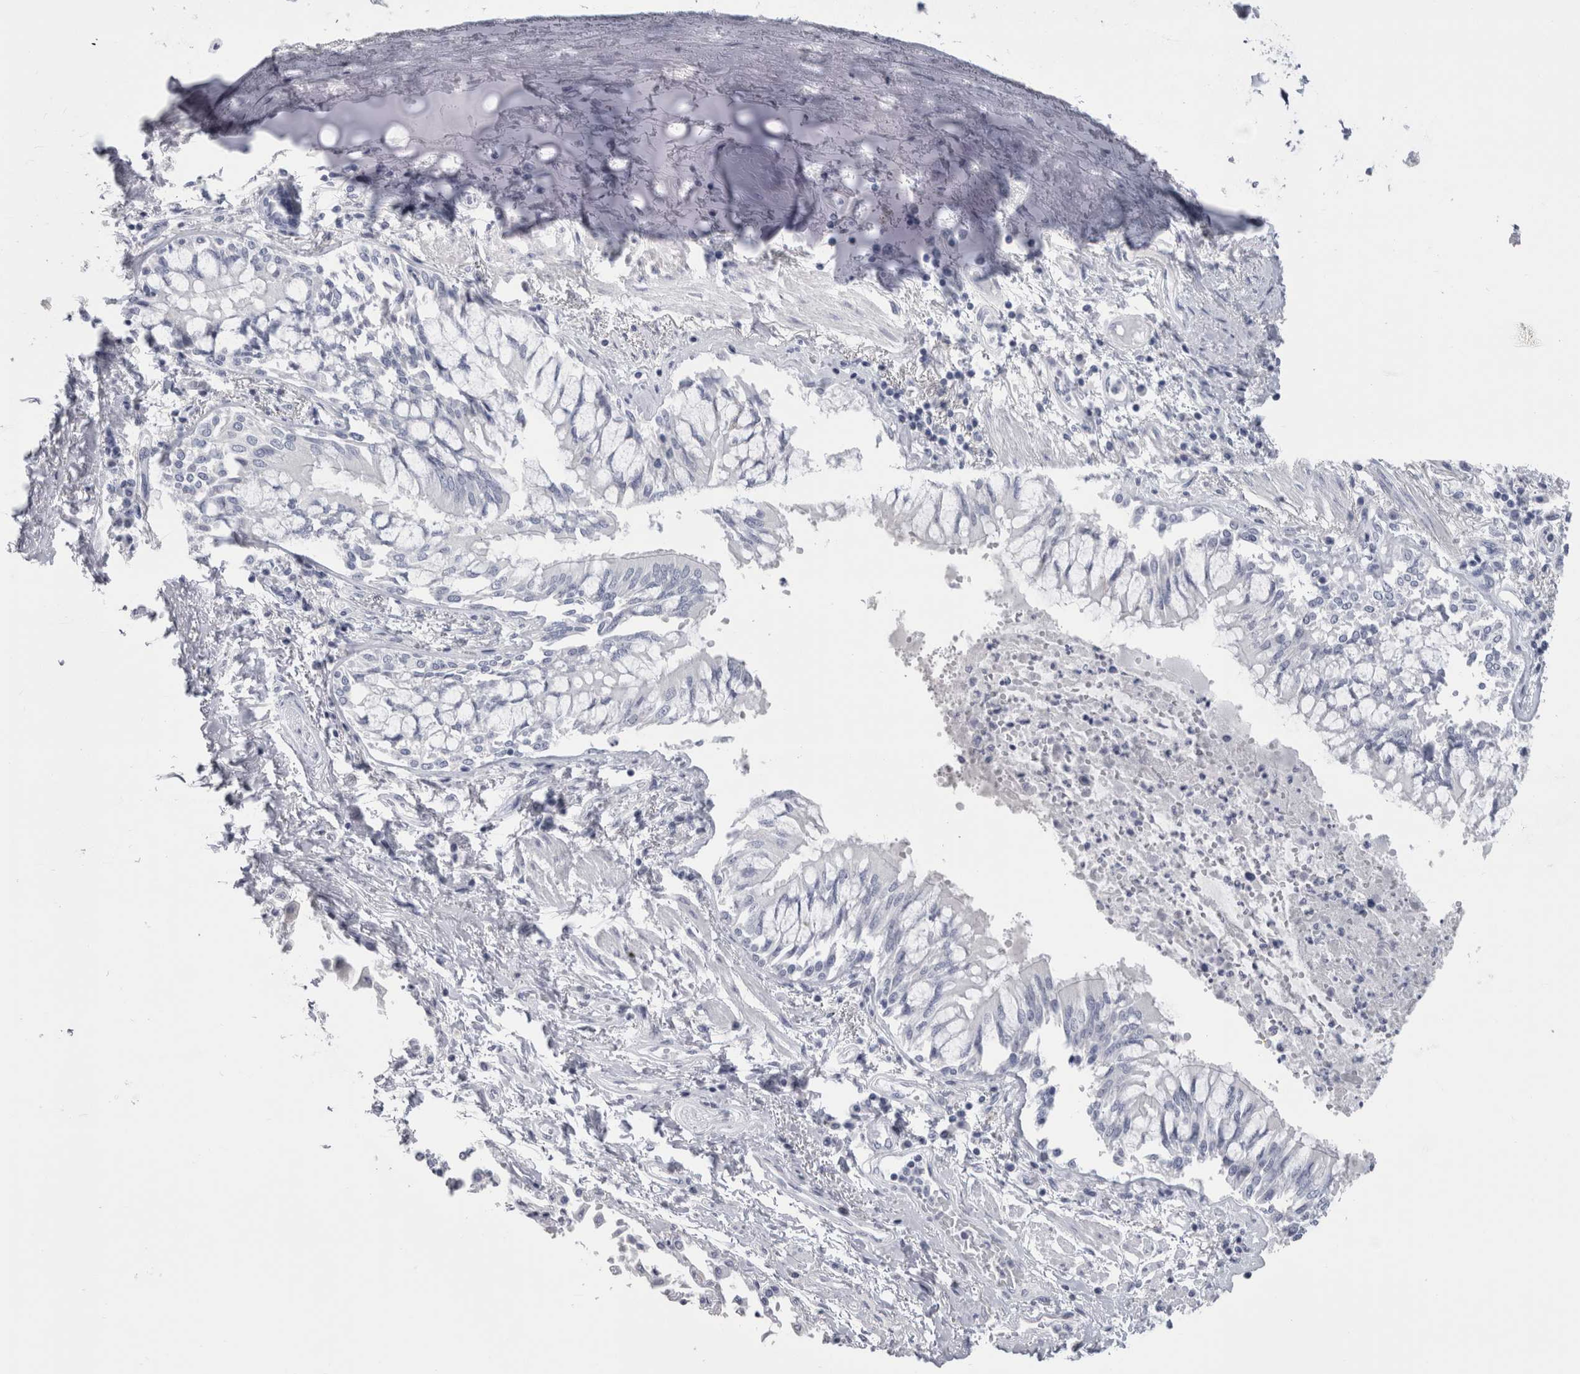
{"staining": {"intensity": "negative", "quantity": "none", "location": "none"}, "tissue": "bronchus", "cell_type": "Respiratory epithelial cells", "image_type": "normal", "snomed": [{"axis": "morphology", "description": "Normal tissue, NOS"}, {"axis": "topography", "description": "Cartilage tissue"}, {"axis": "topography", "description": "Bronchus"}, {"axis": "topography", "description": "Lung"}], "caption": "Photomicrograph shows no significant protein expression in respiratory epithelial cells of normal bronchus.", "gene": "PTH", "patient": {"sex": "female", "age": 49}}